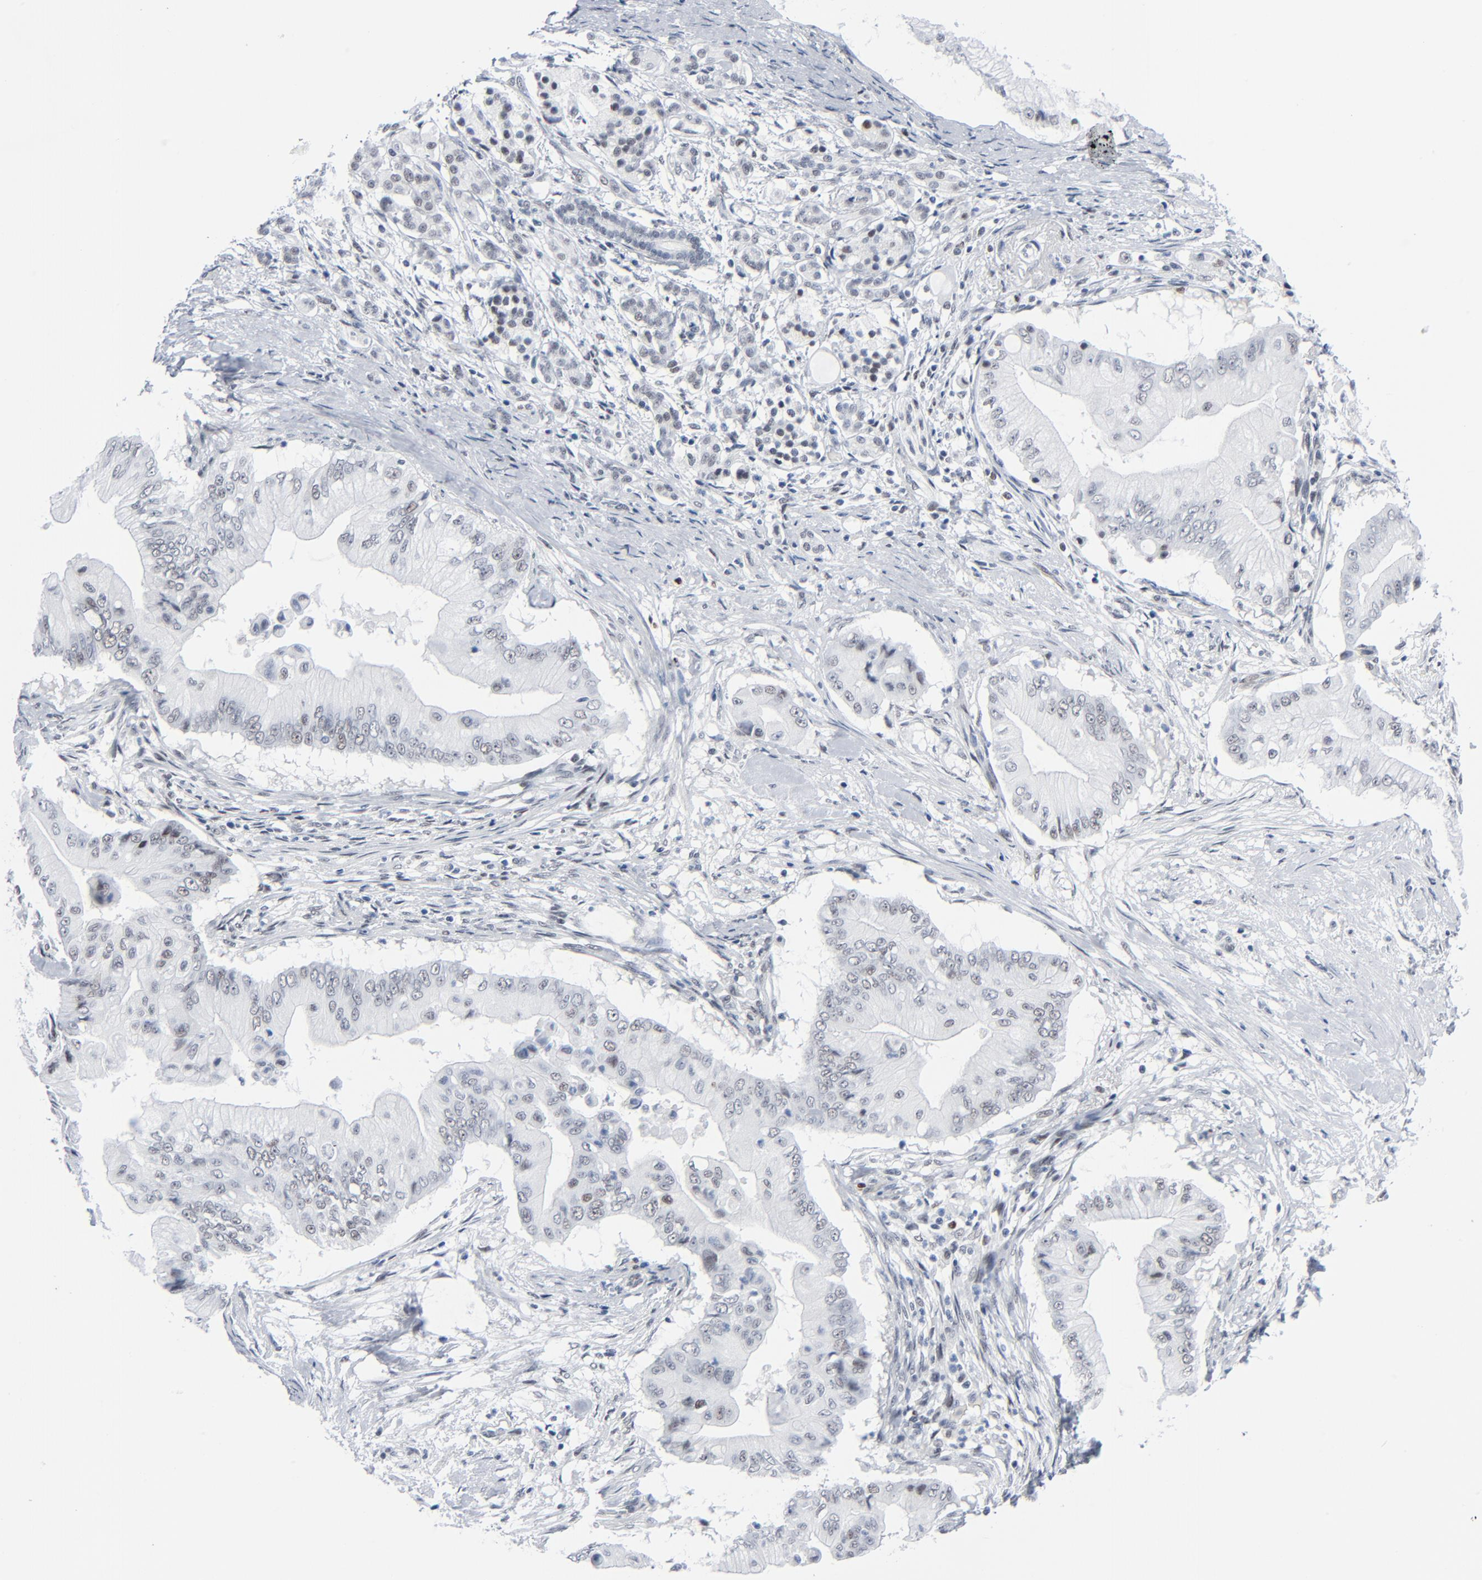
{"staining": {"intensity": "weak", "quantity": "<25%", "location": "nuclear"}, "tissue": "pancreatic cancer", "cell_type": "Tumor cells", "image_type": "cancer", "snomed": [{"axis": "morphology", "description": "Adenocarcinoma, NOS"}, {"axis": "topography", "description": "Pancreas"}], "caption": "An image of human pancreatic cancer is negative for staining in tumor cells.", "gene": "SIRT1", "patient": {"sex": "male", "age": 62}}